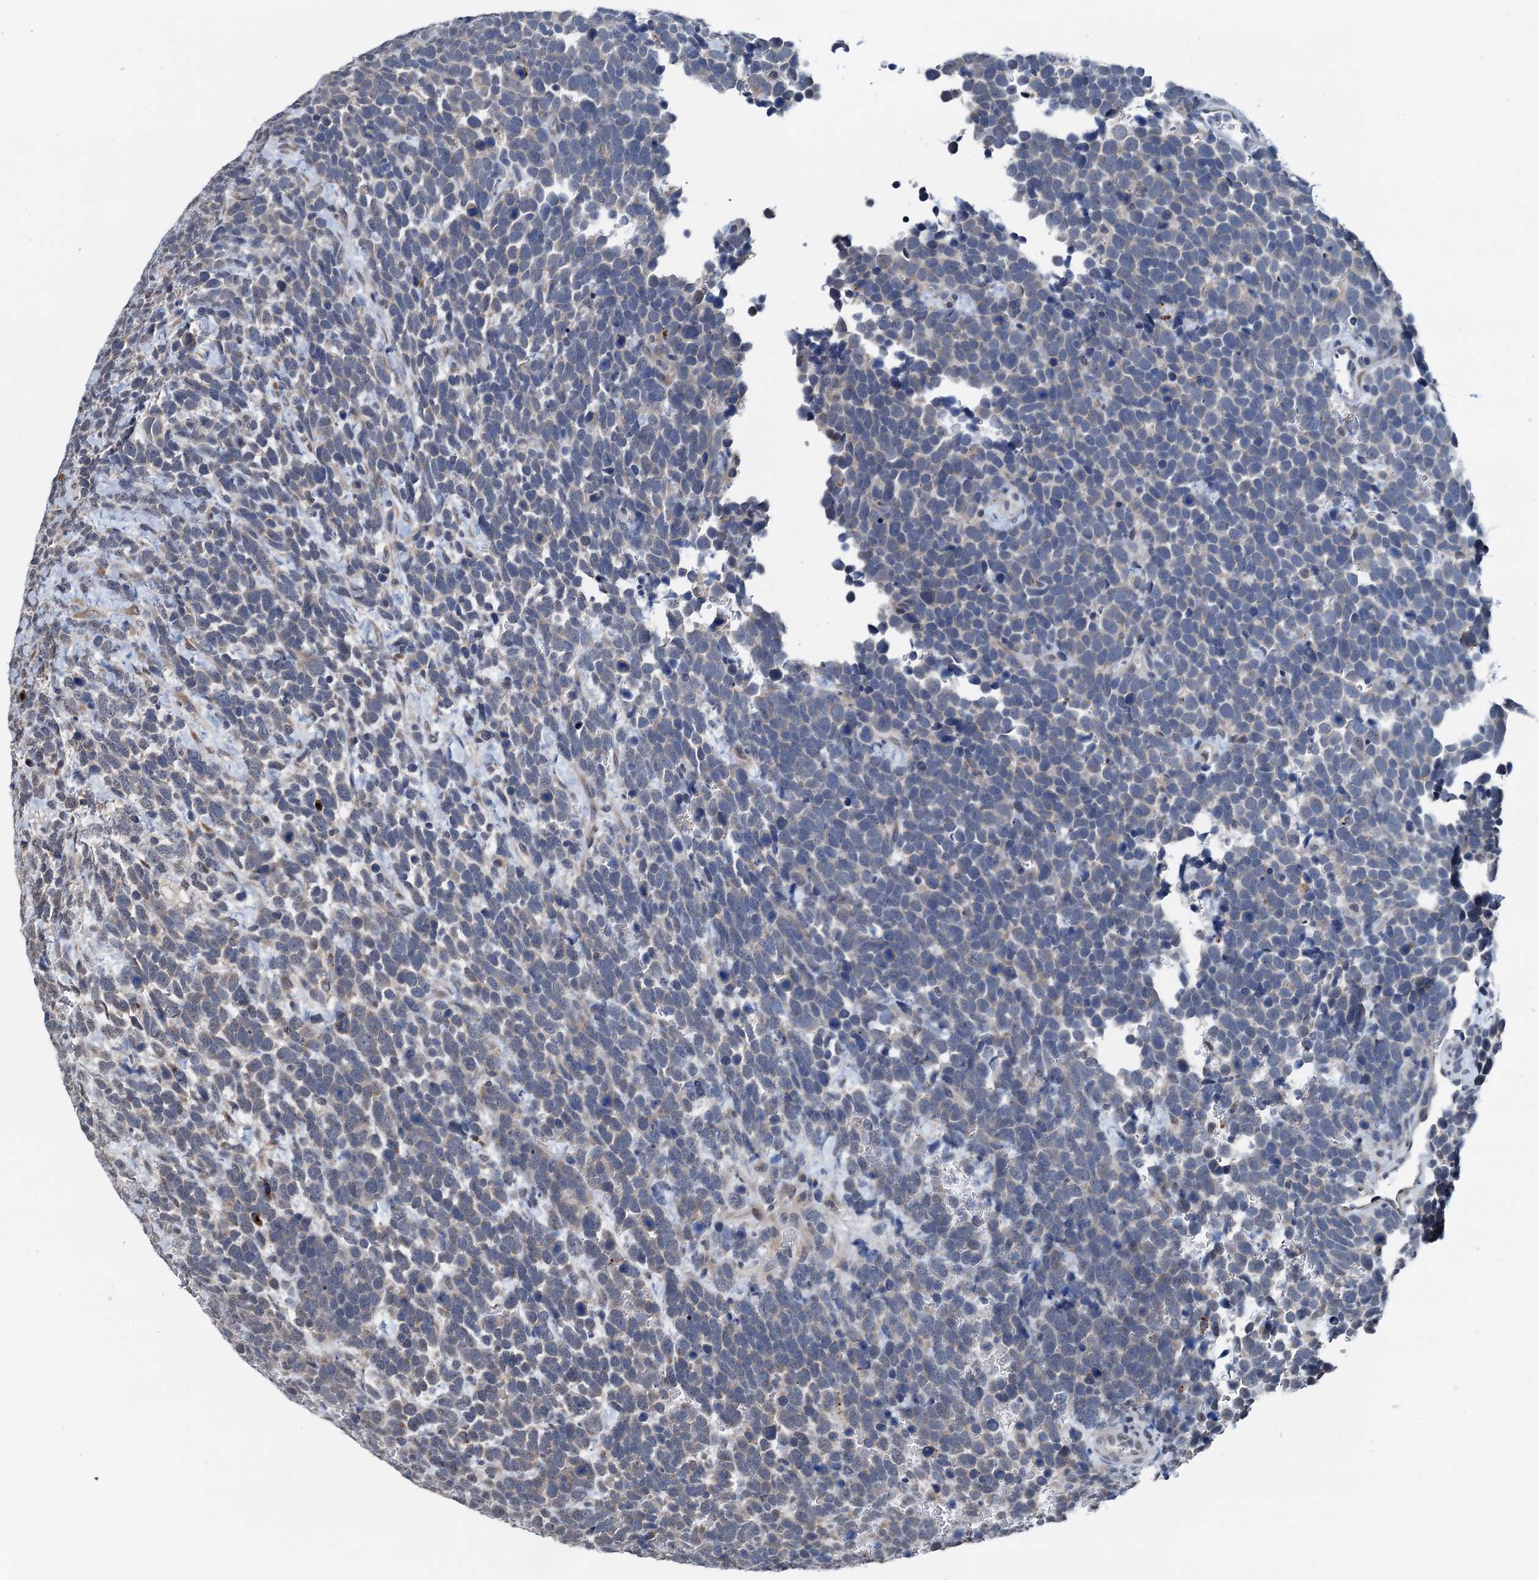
{"staining": {"intensity": "negative", "quantity": "none", "location": "none"}, "tissue": "urothelial cancer", "cell_type": "Tumor cells", "image_type": "cancer", "snomed": [{"axis": "morphology", "description": "Urothelial carcinoma, High grade"}, {"axis": "topography", "description": "Urinary bladder"}], "caption": "IHC of urothelial cancer demonstrates no staining in tumor cells.", "gene": "SHLD1", "patient": {"sex": "female", "age": 82}}